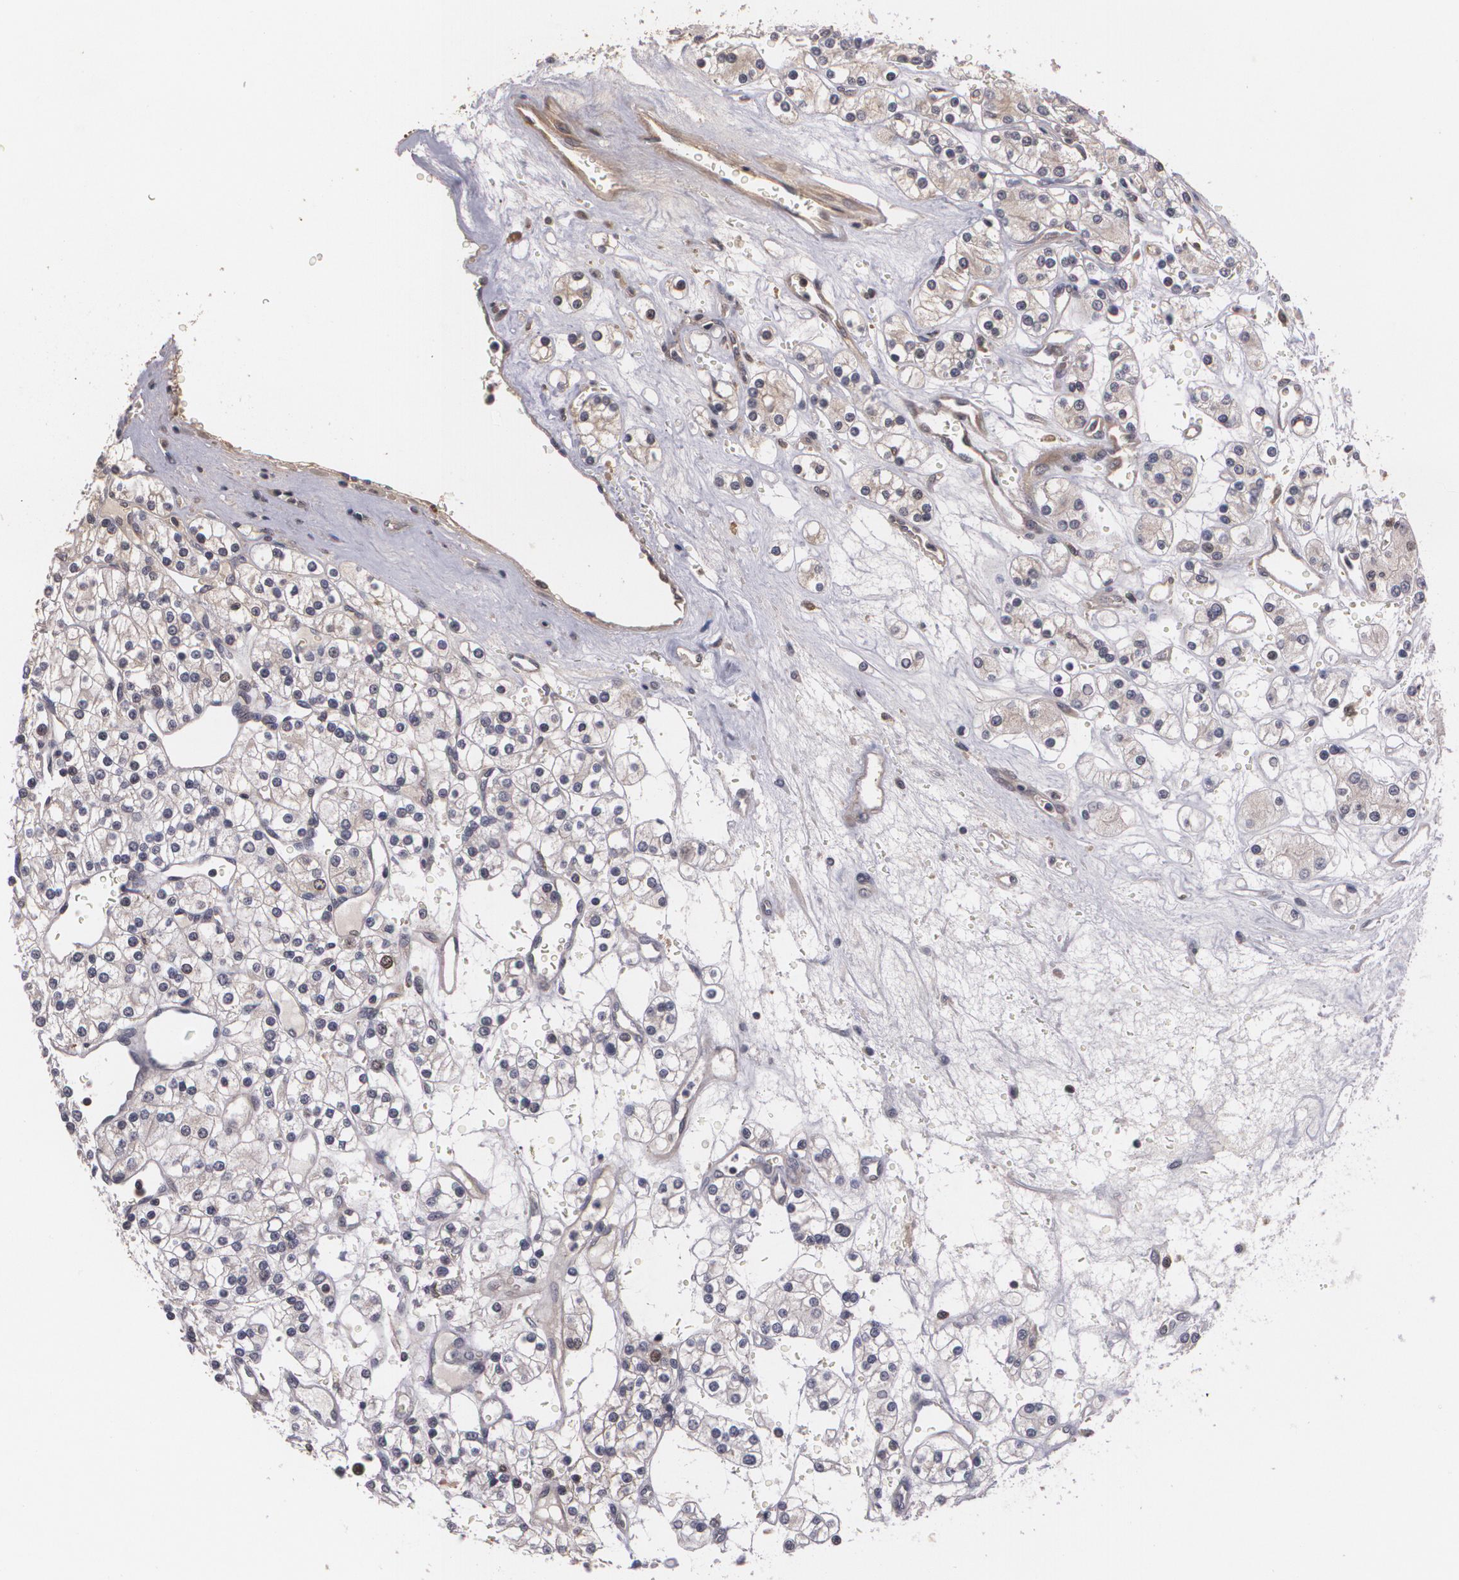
{"staining": {"intensity": "weak", "quantity": ">75%", "location": "cytoplasmic/membranous,nuclear"}, "tissue": "renal cancer", "cell_type": "Tumor cells", "image_type": "cancer", "snomed": [{"axis": "morphology", "description": "Adenocarcinoma, NOS"}, {"axis": "topography", "description": "Kidney"}], "caption": "Tumor cells display low levels of weak cytoplasmic/membranous and nuclear staining in about >75% of cells in human renal cancer. (Stains: DAB in brown, nuclei in blue, Microscopy: brightfield microscopy at high magnification).", "gene": "BRCA1", "patient": {"sex": "female", "age": 62}}